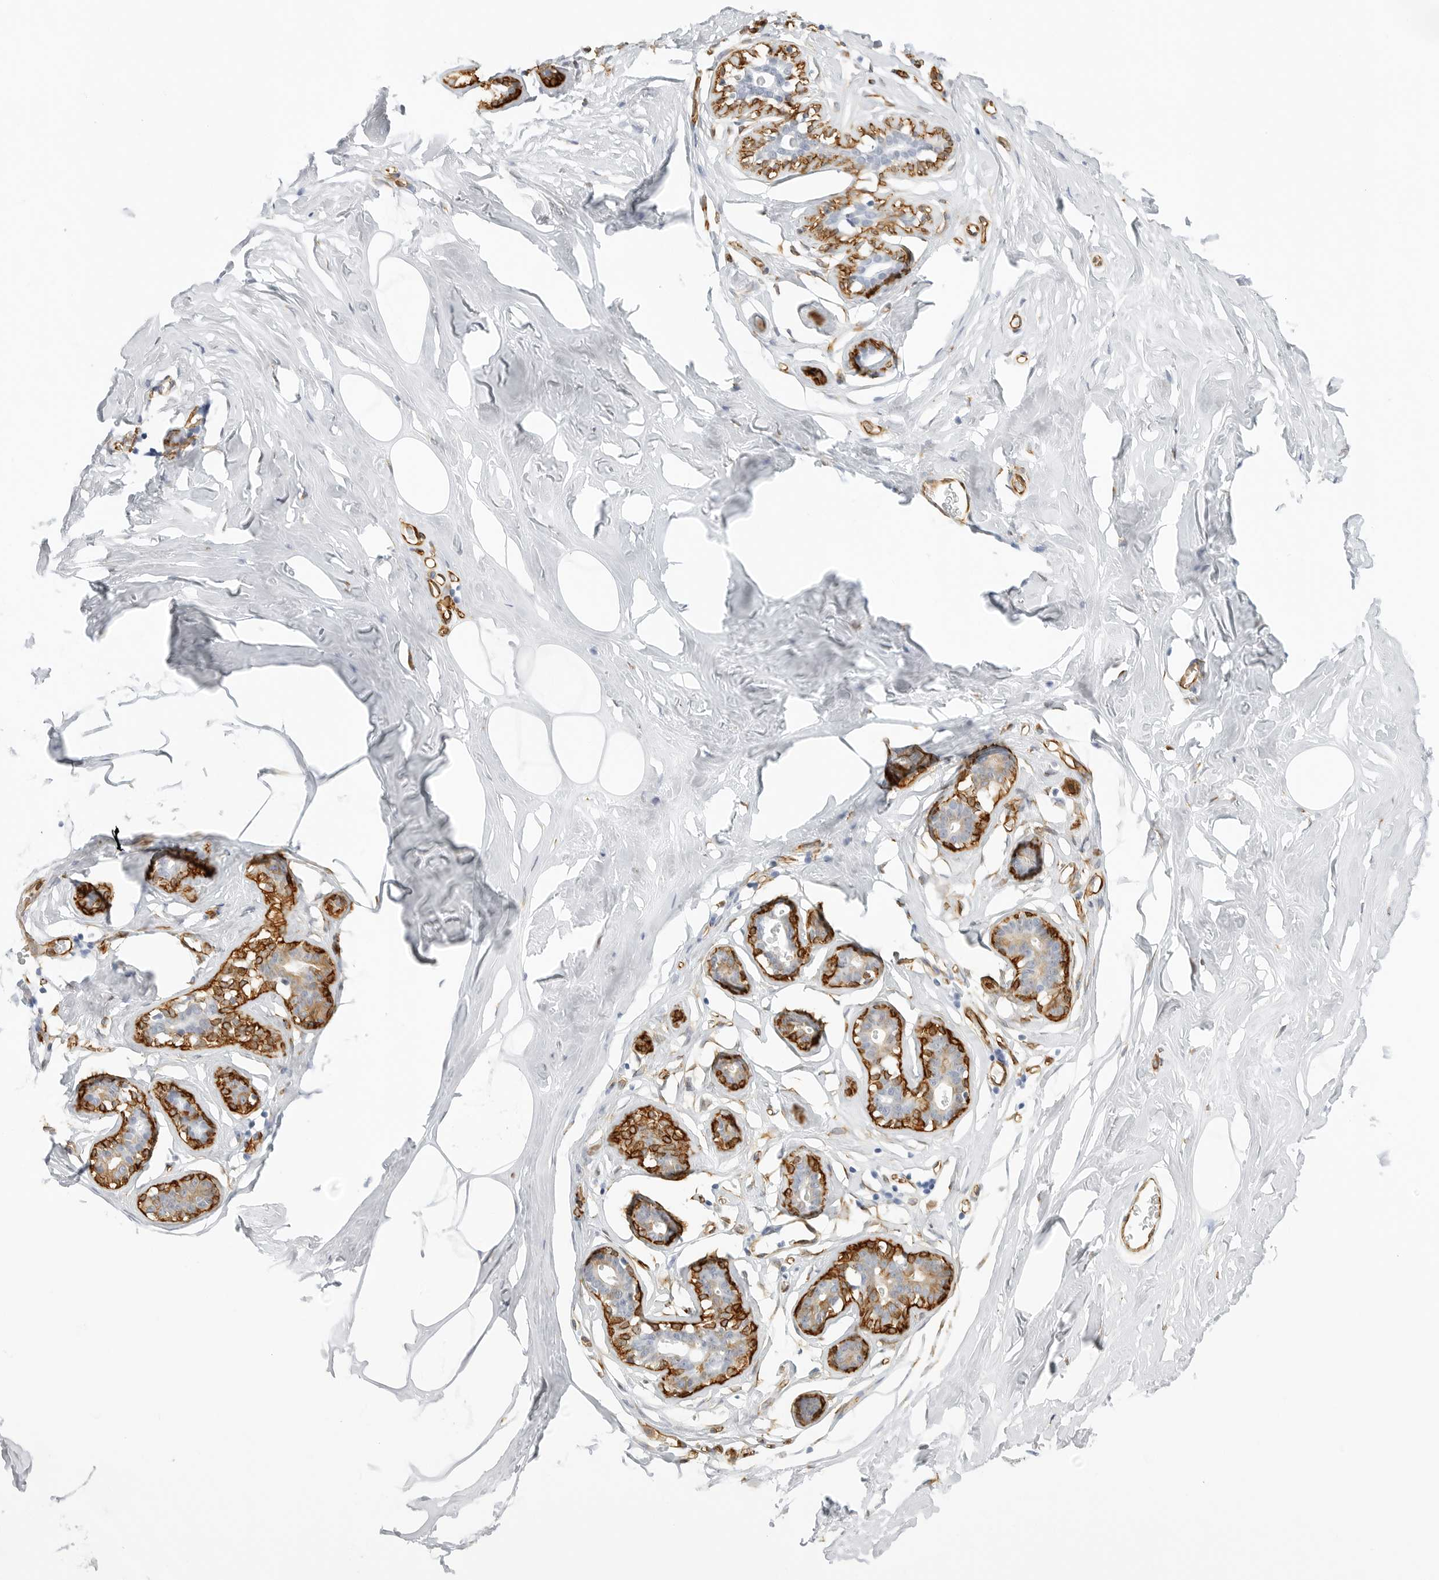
{"staining": {"intensity": "negative", "quantity": "none", "location": "none"}, "tissue": "adipose tissue", "cell_type": "Adipocytes", "image_type": "normal", "snomed": [{"axis": "morphology", "description": "Normal tissue, NOS"}, {"axis": "morphology", "description": "Fibrosis, NOS"}, {"axis": "topography", "description": "Breast"}, {"axis": "topography", "description": "Adipose tissue"}], "caption": "IHC of unremarkable adipose tissue reveals no staining in adipocytes. The staining is performed using DAB (3,3'-diaminobenzidine) brown chromogen with nuclei counter-stained in using hematoxylin.", "gene": "NES", "patient": {"sex": "female", "age": 39}}